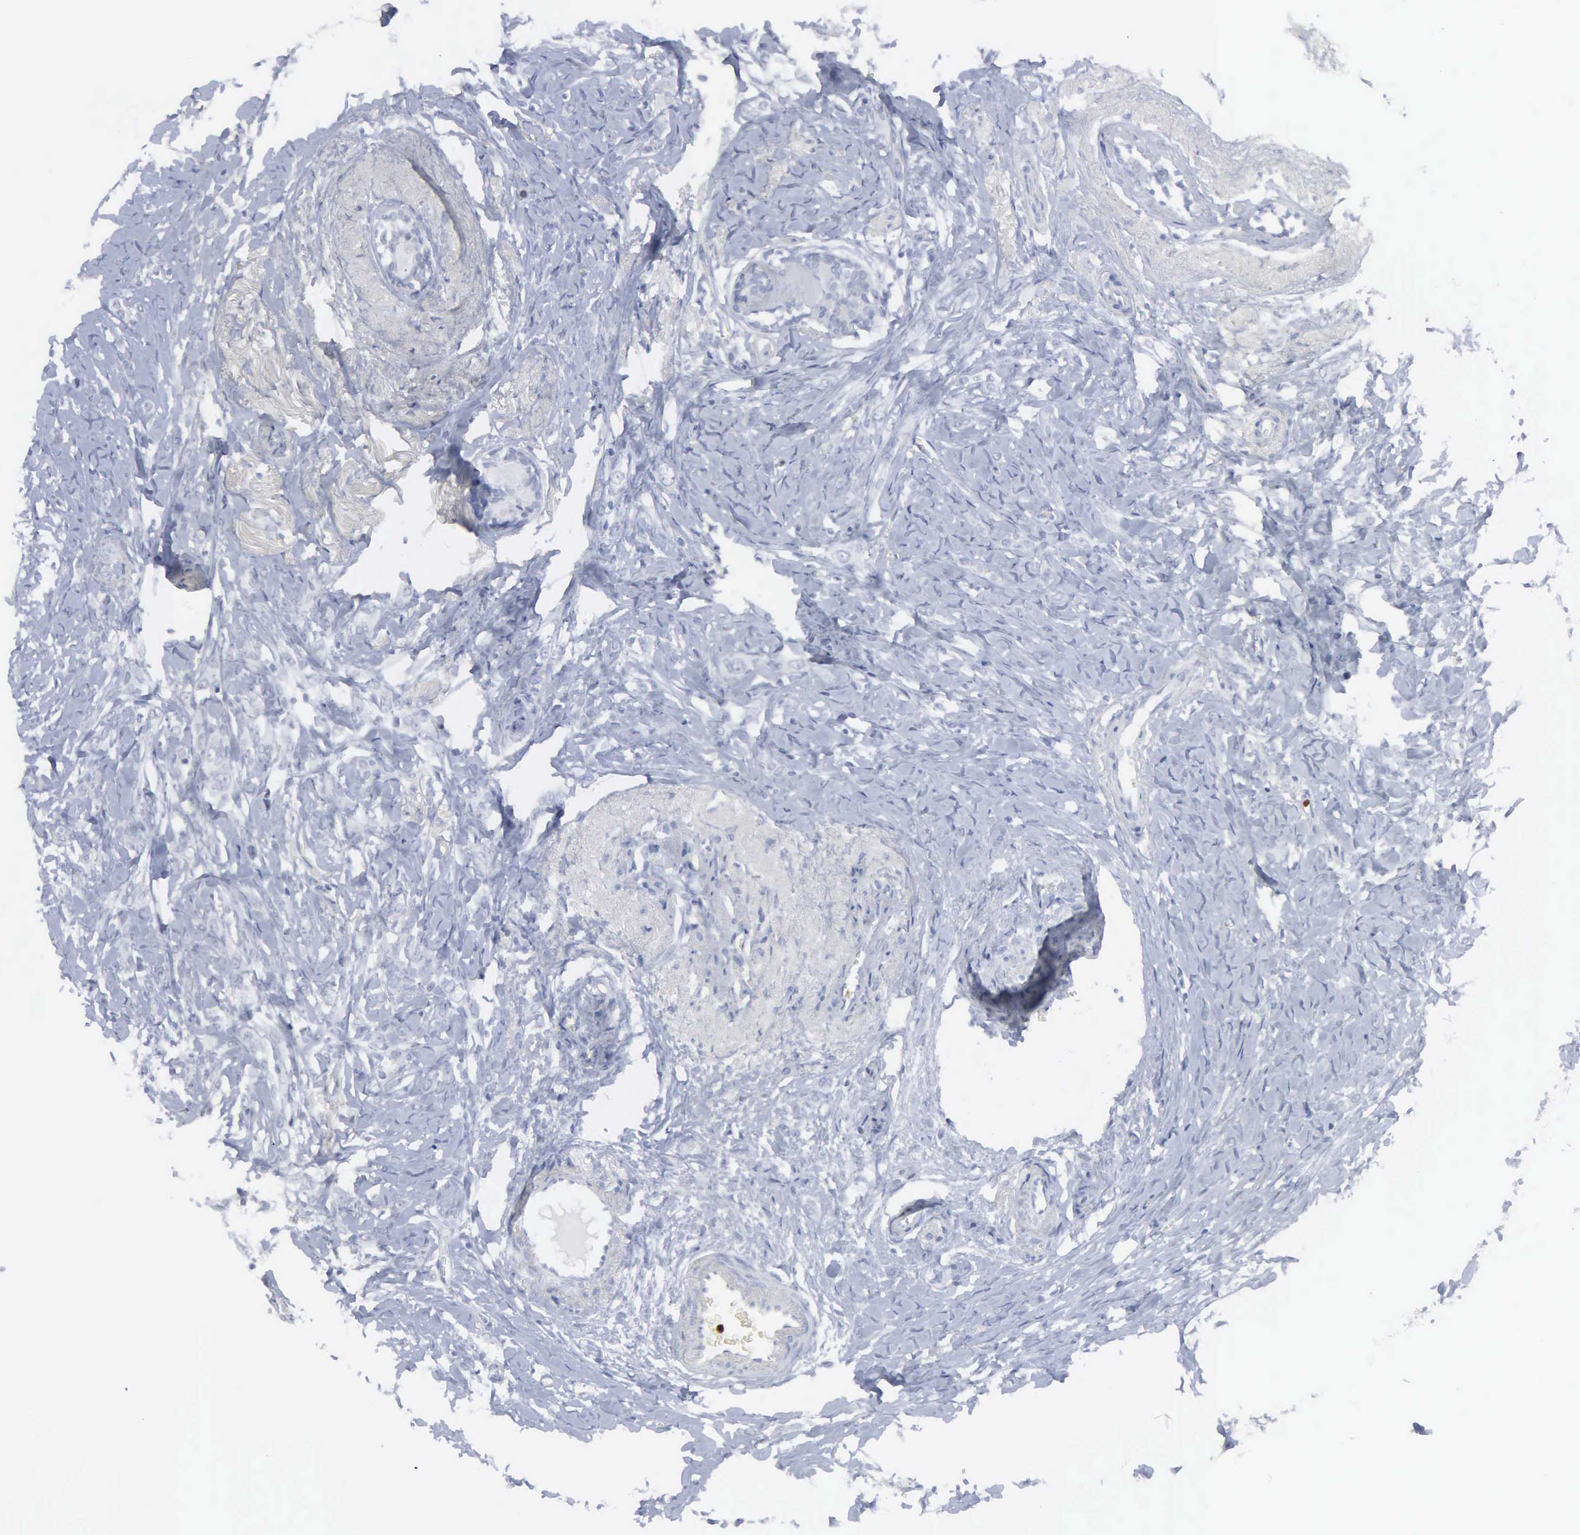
{"staining": {"intensity": "negative", "quantity": "none", "location": "none"}, "tissue": "breast cancer", "cell_type": "Tumor cells", "image_type": "cancer", "snomed": [{"axis": "morphology", "description": "Lobular carcinoma"}, {"axis": "topography", "description": "Breast"}], "caption": "Lobular carcinoma (breast) was stained to show a protein in brown. There is no significant expression in tumor cells.", "gene": "SPIN3", "patient": {"sex": "female", "age": 57}}